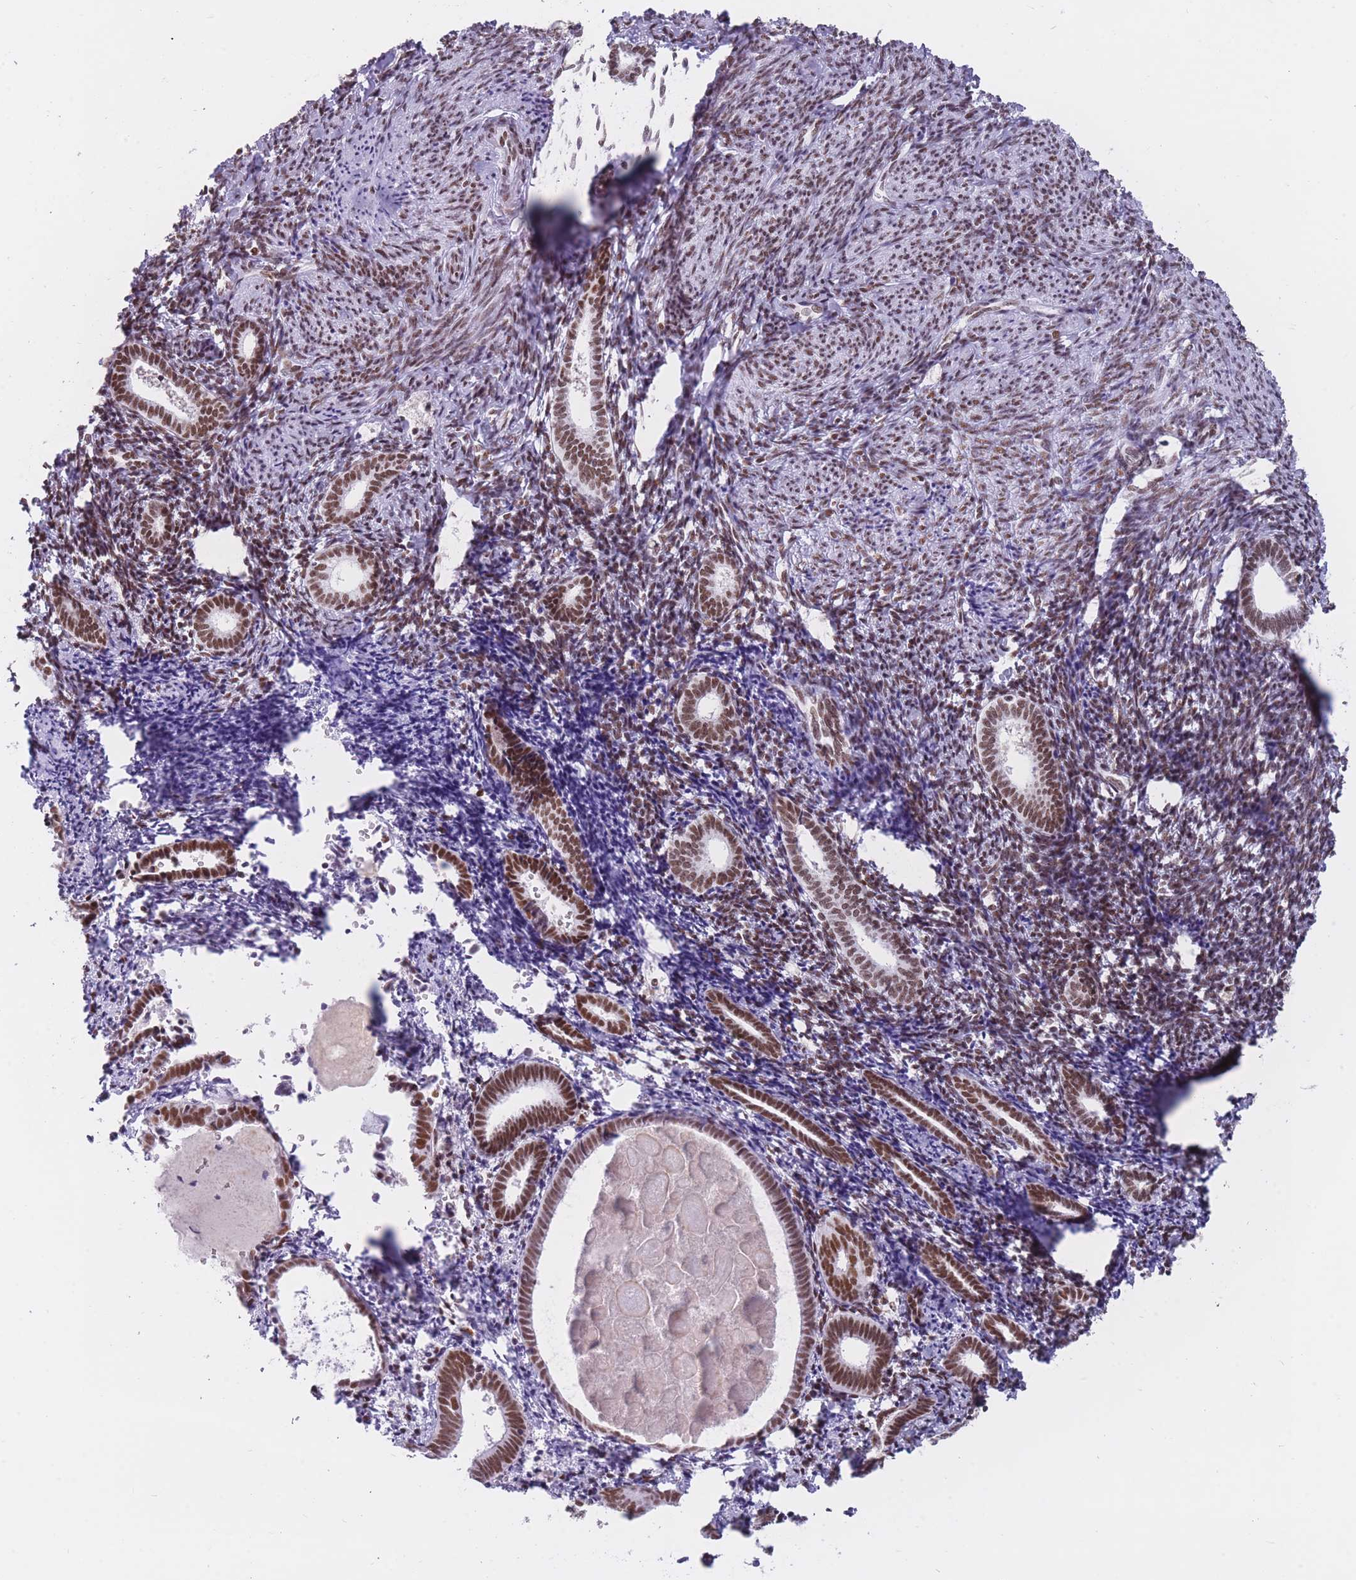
{"staining": {"intensity": "strong", "quantity": "25%-75%", "location": "nuclear"}, "tissue": "endometrium", "cell_type": "Cells in endometrial stroma", "image_type": "normal", "snomed": [{"axis": "morphology", "description": "Normal tissue, NOS"}, {"axis": "topography", "description": "Endometrium"}], "caption": "The histopathology image exhibits immunohistochemical staining of benign endometrium. There is strong nuclear staining is appreciated in about 25%-75% of cells in endometrial stroma. (DAB IHC with brightfield microscopy, high magnification).", "gene": "HNRNPUL1", "patient": {"sex": "female", "age": 54}}